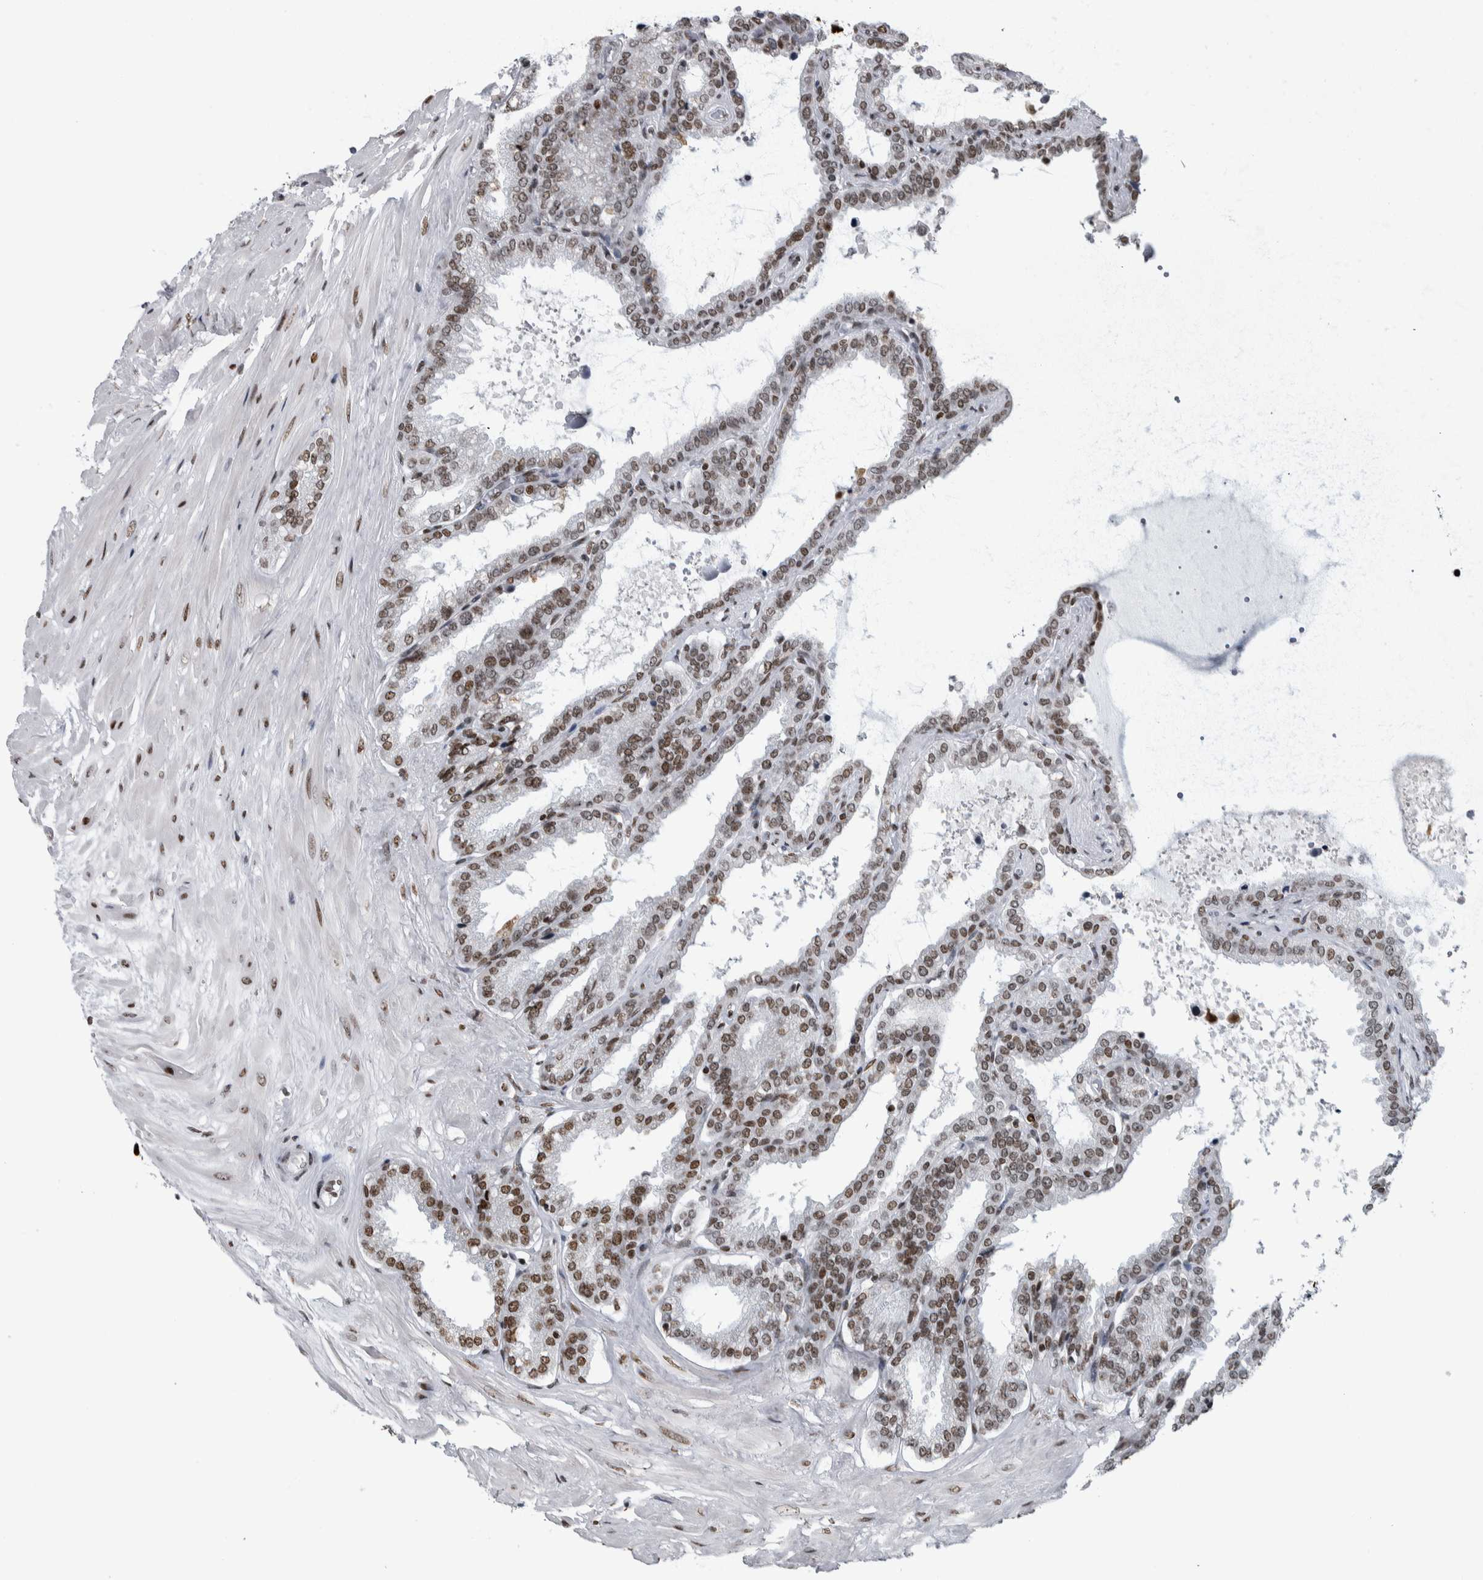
{"staining": {"intensity": "weak", "quantity": ">75%", "location": "nuclear"}, "tissue": "seminal vesicle", "cell_type": "Glandular cells", "image_type": "normal", "snomed": [{"axis": "morphology", "description": "Normal tissue, NOS"}, {"axis": "topography", "description": "Seminal veicle"}], "caption": "Glandular cells reveal low levels of weak nuclear expression in approximately >75% of cells in unremarkable seminal vesicle. The protein is shown in brown color, while the nuclei are stained blue.", "gene": "TOP2B", "patient": {"sex": "male", "age": 46}}